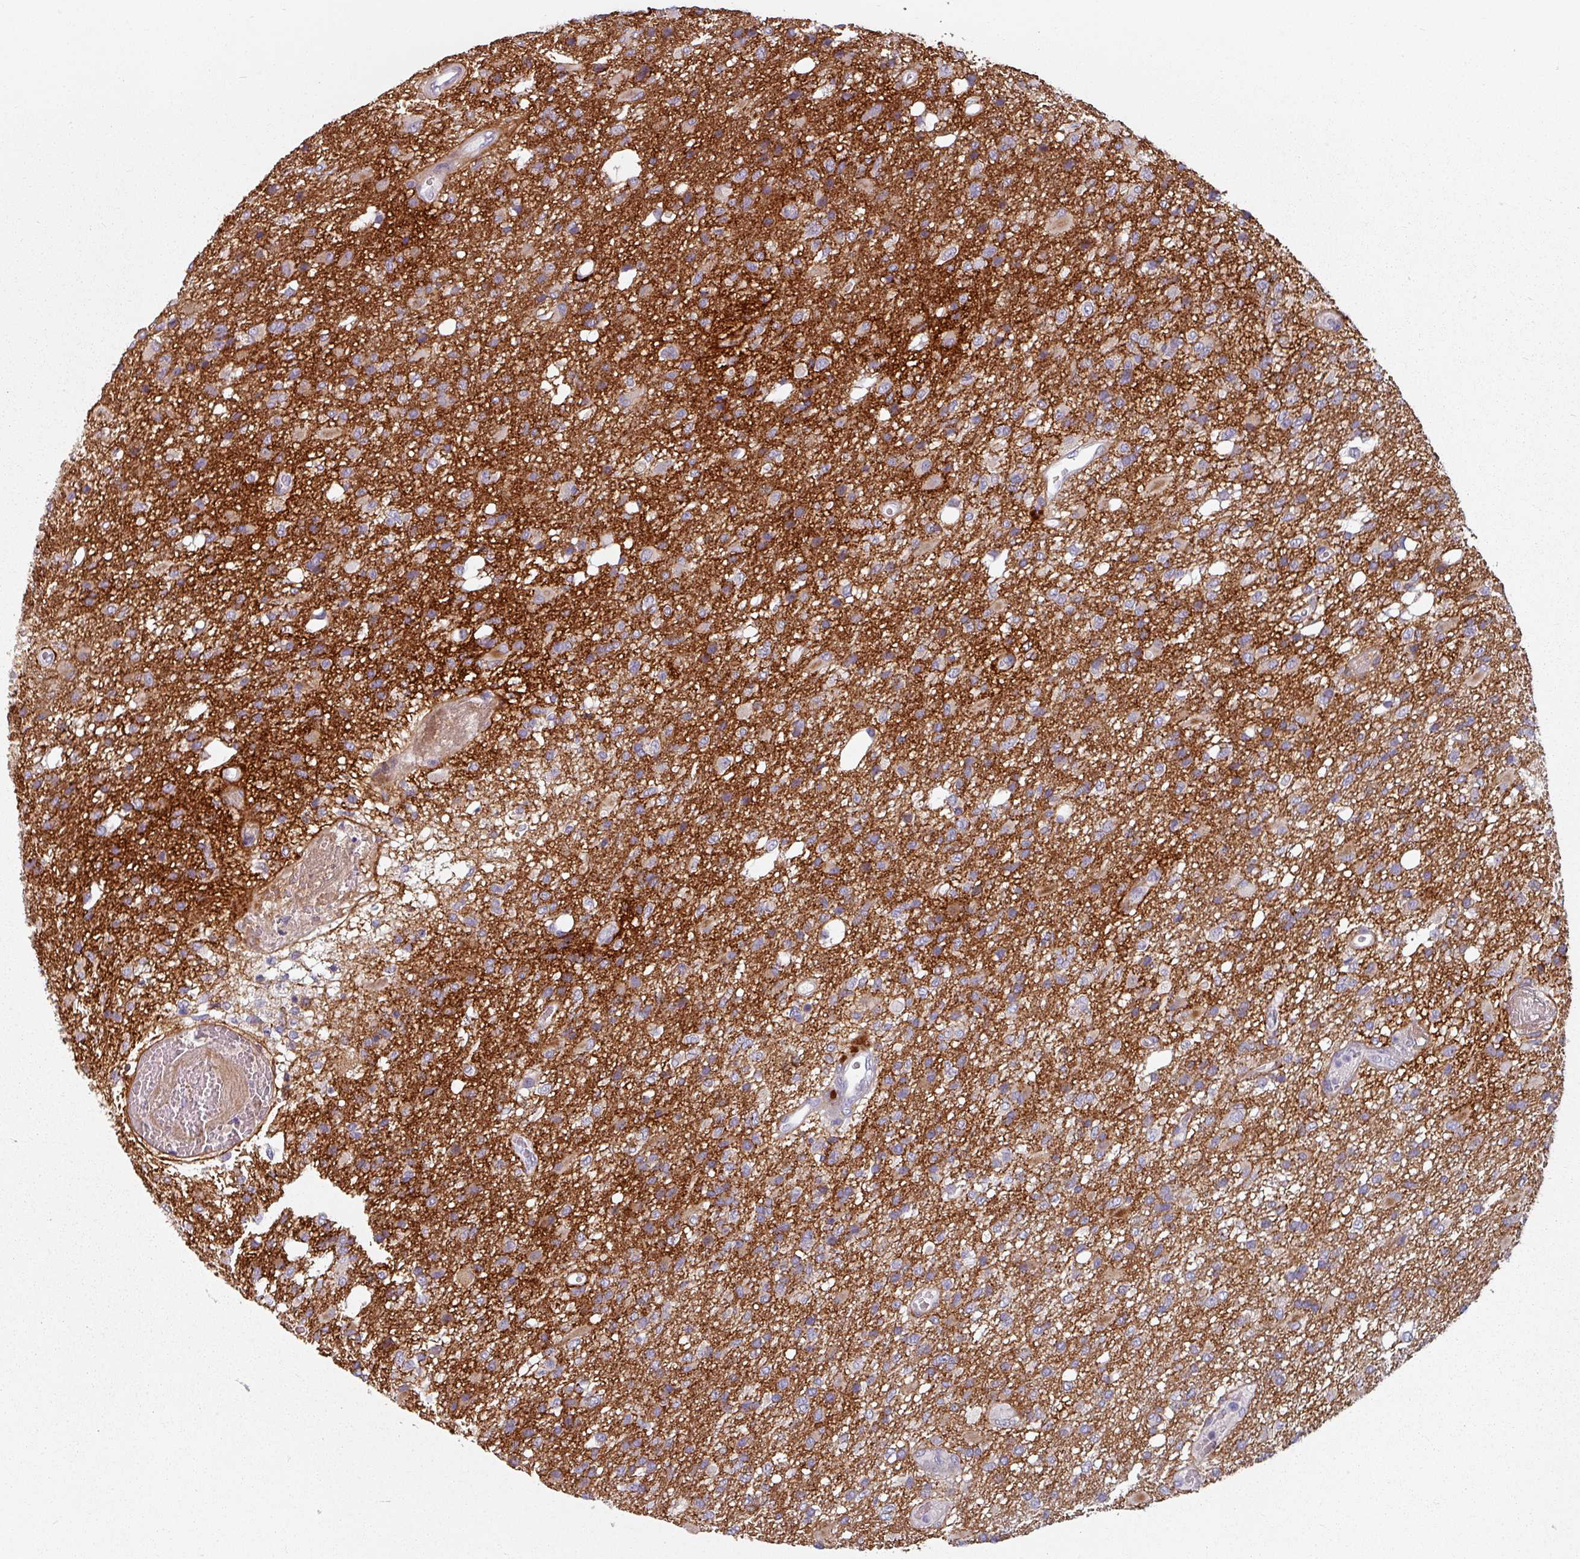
{"staining": {"intensity": "negative", "quantity": "none", "location": "none"}, "tissue": "glioma", "cell_type": "Tumor cells", "image_type": "cancer", "snomed": [{"axis": "morphology", "description": "Glioma, malignant, High grade"}, {"axis": "topography", "description": "Brain"}], "caption": "Immunohistochemistry micrograph of human malignant glioma (high-grade) stained for a protein (brown), which exhibits no positivity in tumor cells.", "gene": "CYB5RL", "patient": {"sex": "female", "age": 74}}